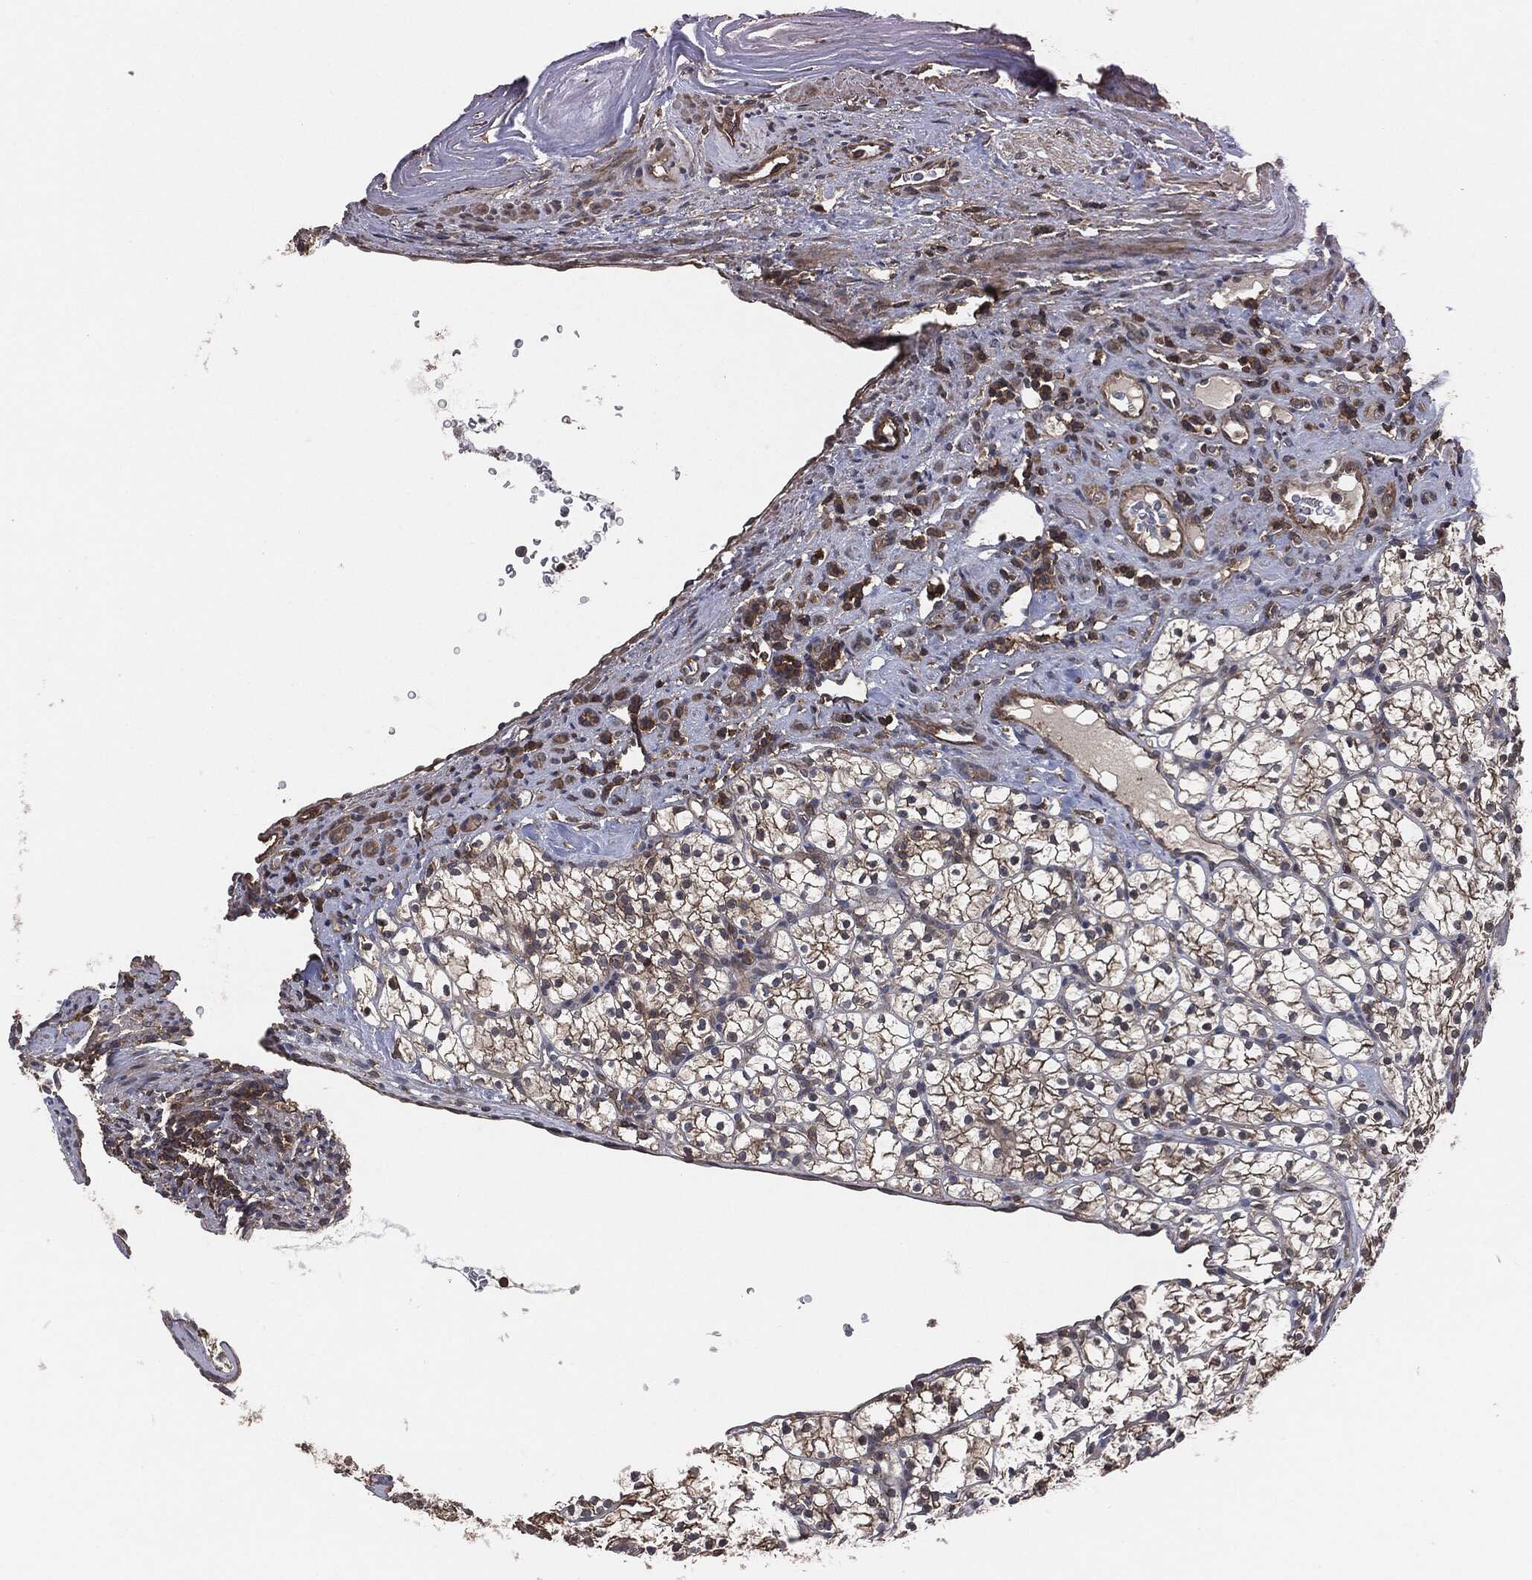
{"staining": {"intensity": "moderate", "quantity": "25%-75%", "location": "cytoplasmic/membranous"}, "tissue": "renal cancer", "cell_type": "Tumor cells", "image_type": "cancer", "snomed": [{"axis": "morphology", "description": "Adenocarcinoma, NOS"}, {"axis": "topography", "description": "Kidney"}], "caption": "Immunohistochemical staining of renal cancer (adenocarcinoma) reveals medium levels of moderate cytoplasmic/membranous protein expression in about 25%-75% of tumor cells.", "gene": "ERBIN", "patient": {"sex": "female", "age": 89}}